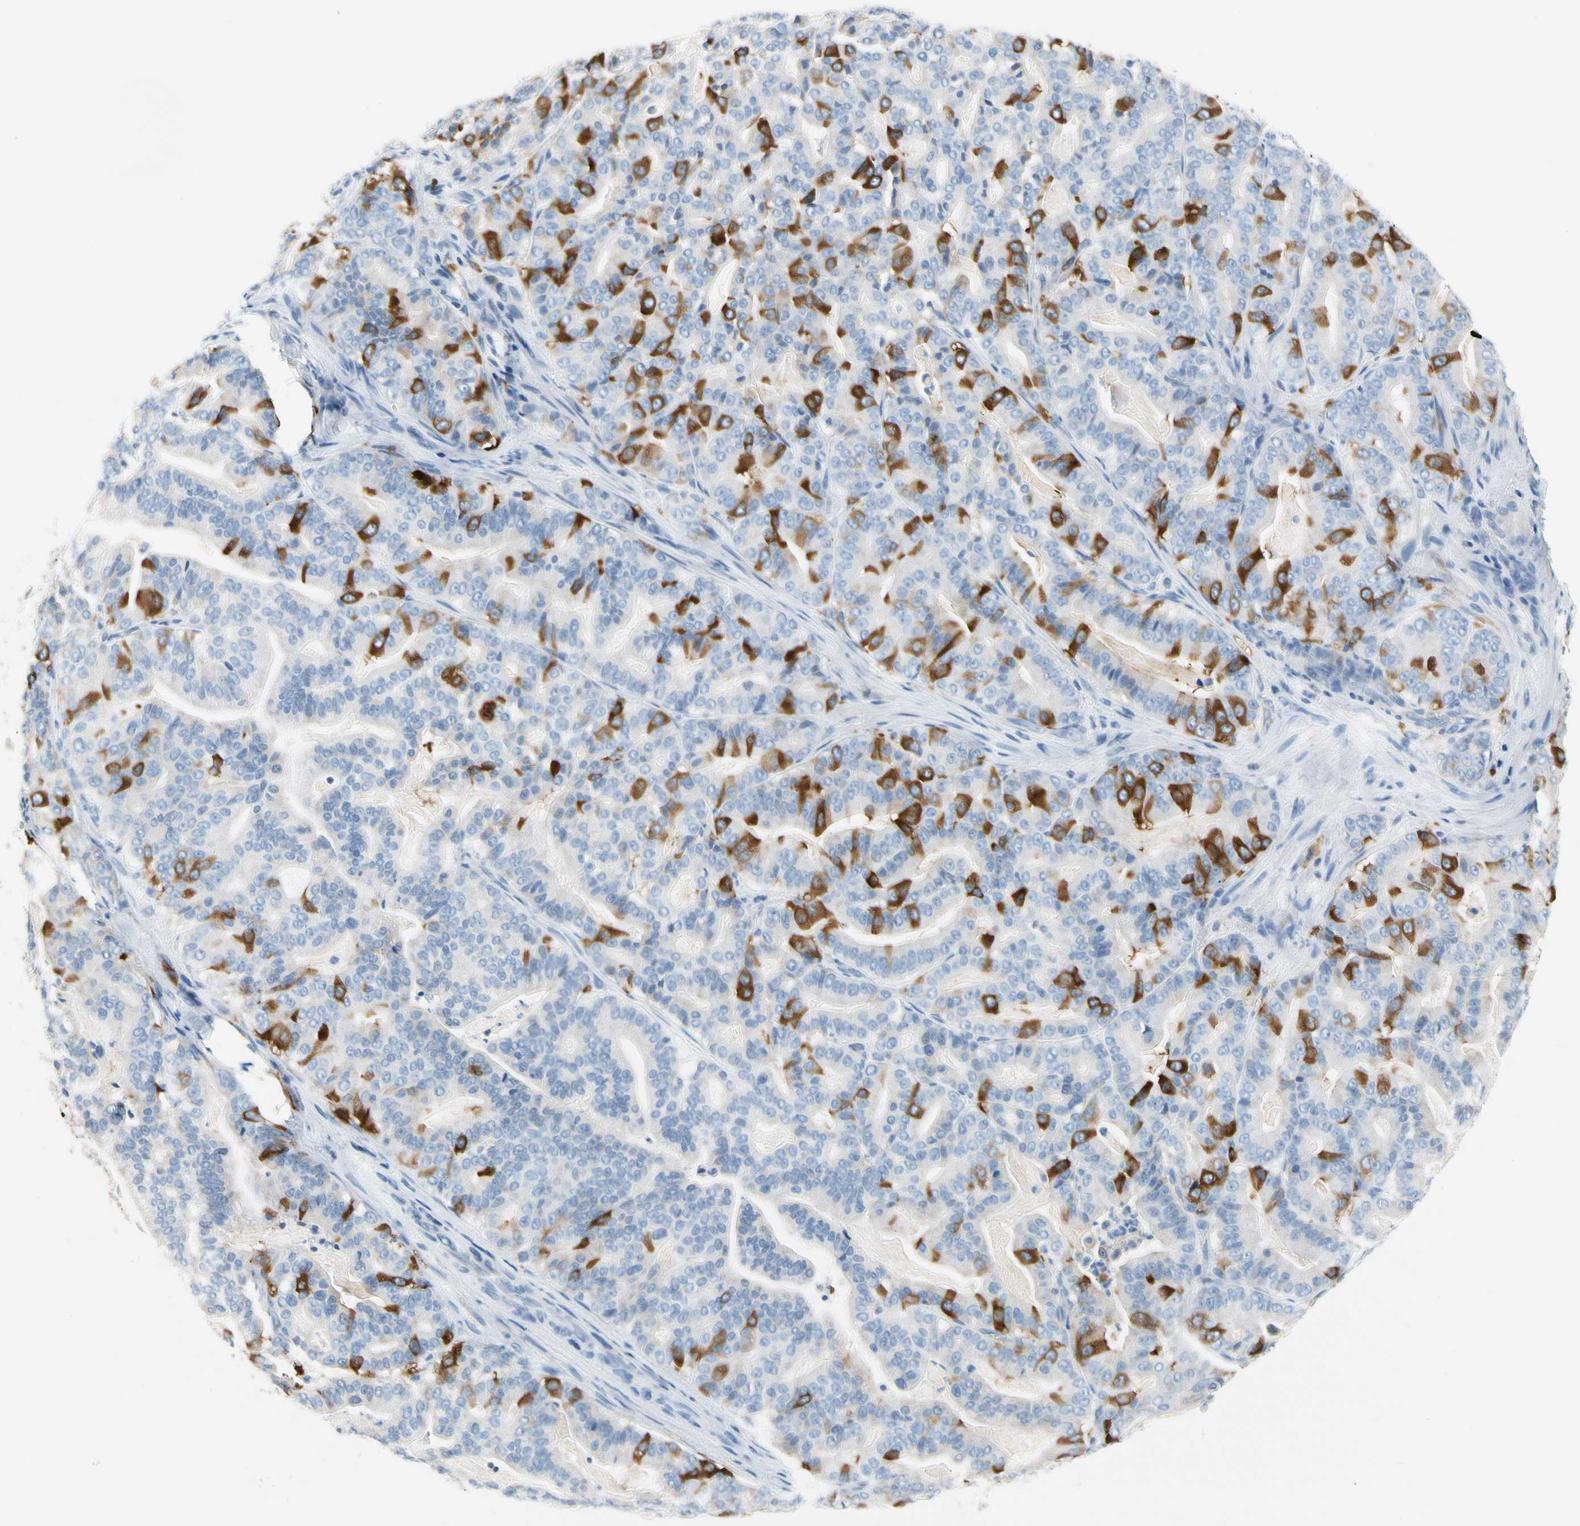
{"staining": {"intensity": "moderate", "quantity": "25%-75%", "location": "cytoplasmic/membranous"}, "tissue": "pancreatic cancer", "cell_type": "Tumor cells", "image_type": "cancer", "snomed": [{"axis": "morphology", "description": "Adenocarcinoma, NOS"}, {"axis": "topography", "description": "Pancreas"}], "caption": "Brown immunohistochemical staining in human pancreatic cancer (adenocarcinoma) displays moderate cytoplasmic/membranous positivity in approximately 25%-75% of tumor cells.", "gene": "TACC3", "patient": {"sex": "male", "age": 63}}